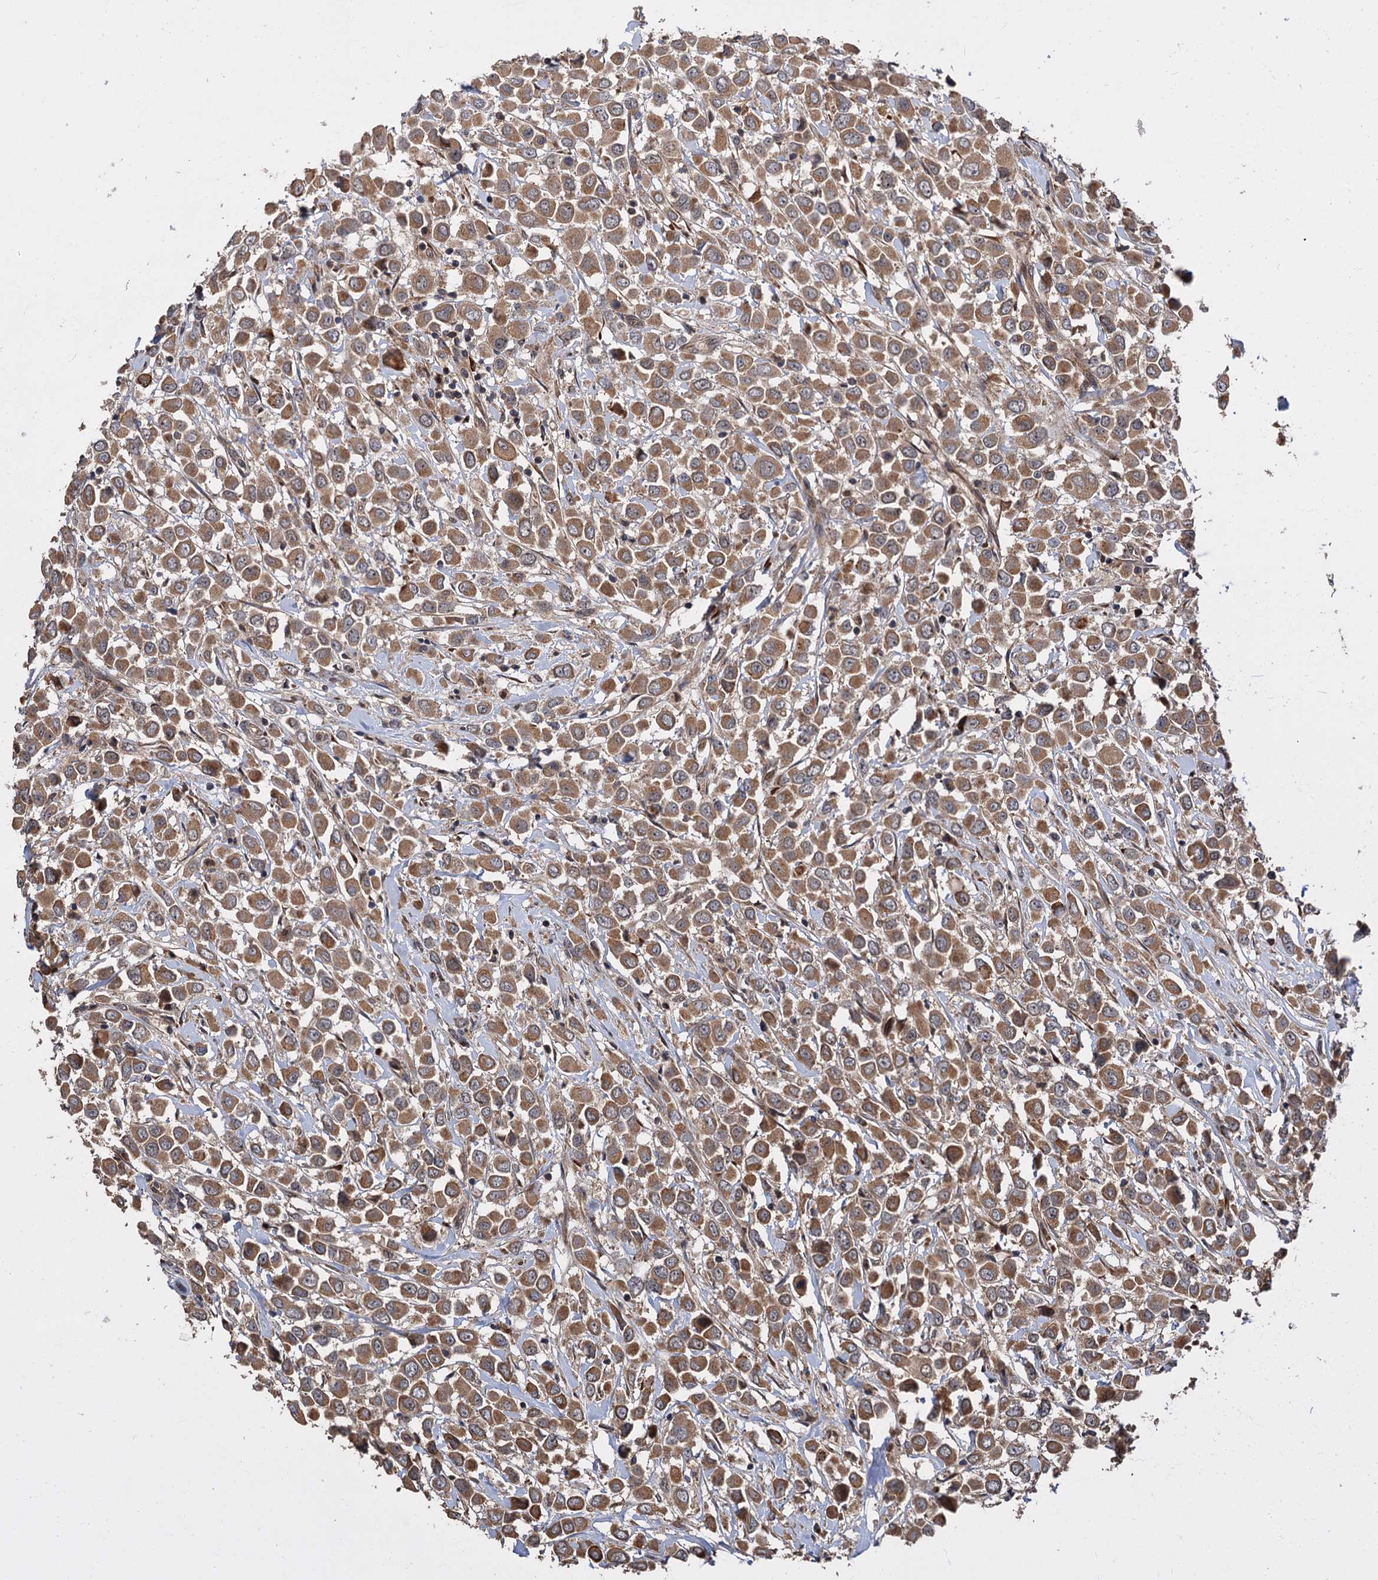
{"staining": {"intensity": "moderate", "quantity": ">75%", "location": "cytoplasmic/membranous"}, "tissue": "breast cancer", "cell_type": "Tumor cells", "image_type": "cancer", "snomed": [{"axis": "morphology", "description": "Duct carcinoma"}, {"axis": "topography", "description": "Breast"}], "caption": "Immunohistochemistry photomicrograph of breast cancer (intraductal carcinoma) stained for a protein (brown), which shows medium levels of moderate cytoplasmic/membranous staining in about >75% of tumor cells.", "gene": "KANSL2", "patient": {"sex": "female", "age": 61}}